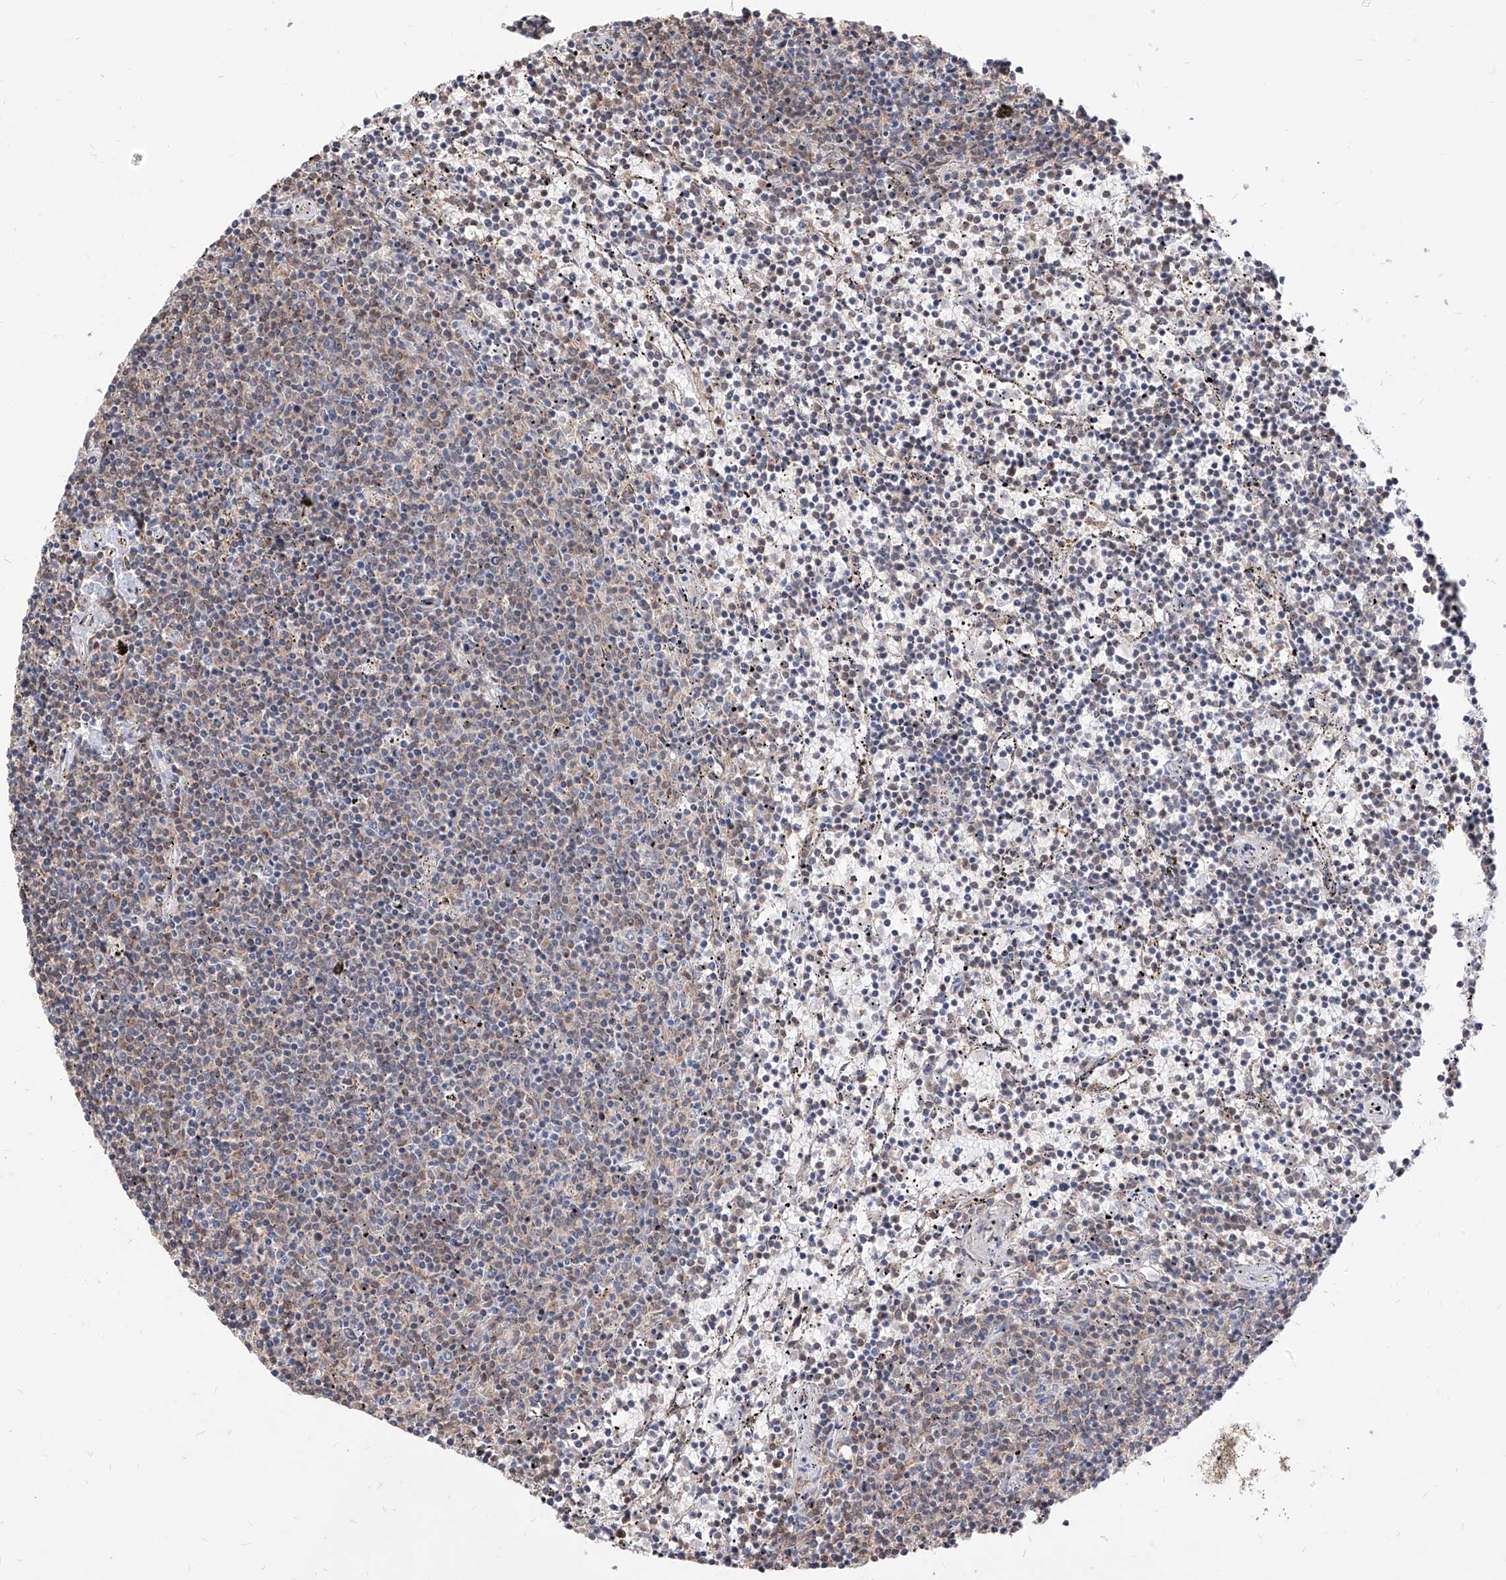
{"staining": {"intensity": "negative", "quantity": "none", "location": "none"}, "tissue": "lymphoma", "cell_type": "Tumor cells", "image_type": "cancer", "snomed": [{"axis": "morphology", "description": "Malignant lymphoma, non-Hodgkin's type, Low grade"}, {"axis": "topography", "description": "Spleen"}], "caption": "Malignant lymphoma, non-Hodgkin's type (low-grade) was stained to show a protein in brown. There is no significant expression in tumor cells. (DAB (3,3'-diaminobenzidine) immunohistochemistry (IHC) with hematoxylin counter stain).", "gene": "C8orf82", "patient": {"sex": "female", "age": 50}}